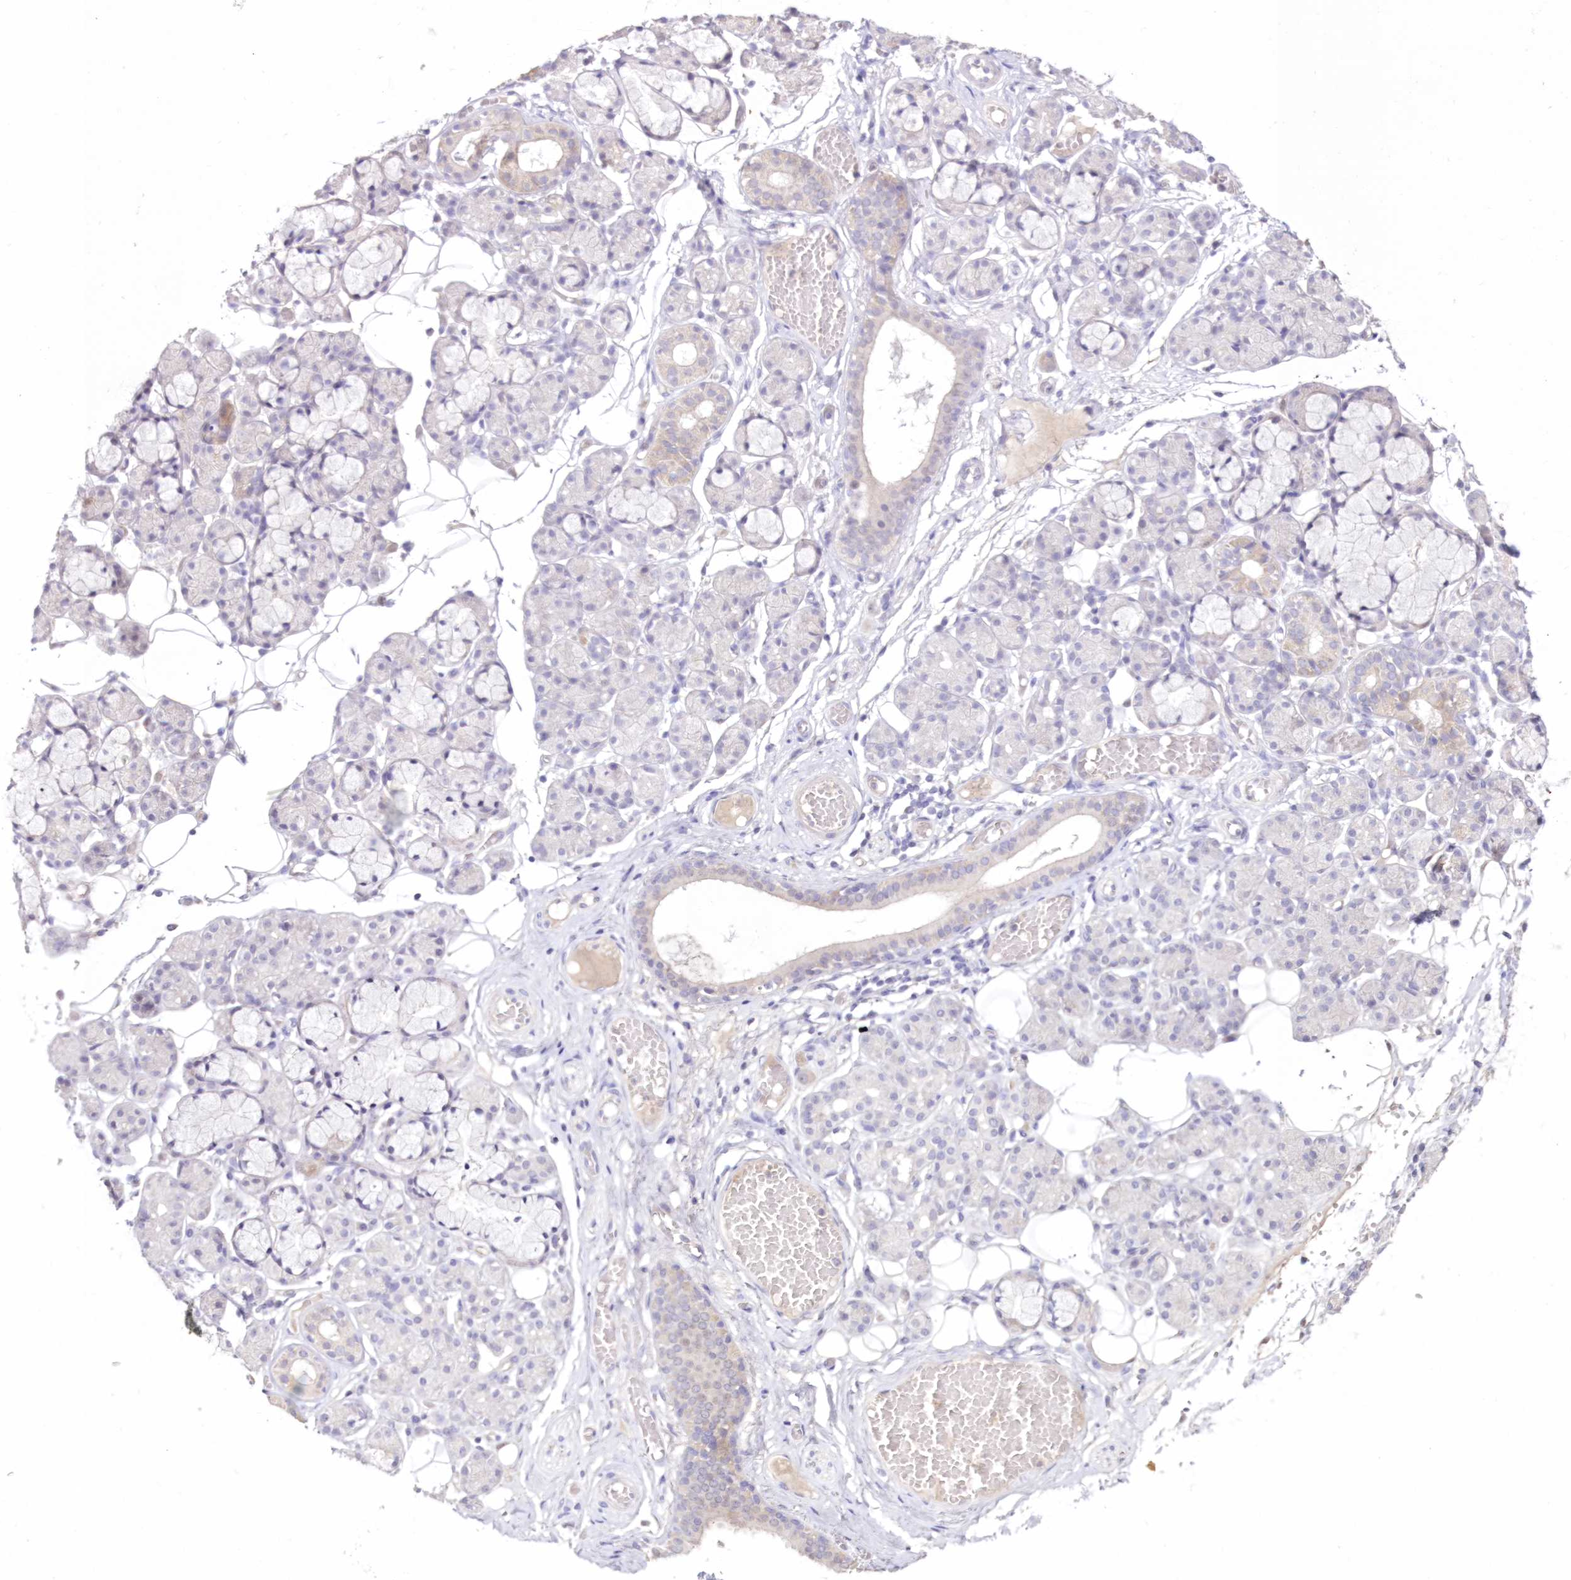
{"staining": {"intensity": "strong", "quantity": "<25%", "location": "cytoplasmic/membranous"}, "tissue": "salivary gland", "cell_type": "Glandular cells", "image_type": "normal", "snomed": [{"axis": "morphology", "description": "Normal tissue, NOS"}, {"axis": "topography", "description": "Salivary gland"}], "caption": "High-power microscopy captured an immunohistochemistry histopathology image of benign salivary gland, revealing strong cytoplasmic/membranous expression in approximately <25% of glandular cells.", "gene": "NEU4", "patient": {"sex": "male", "age": 63}}